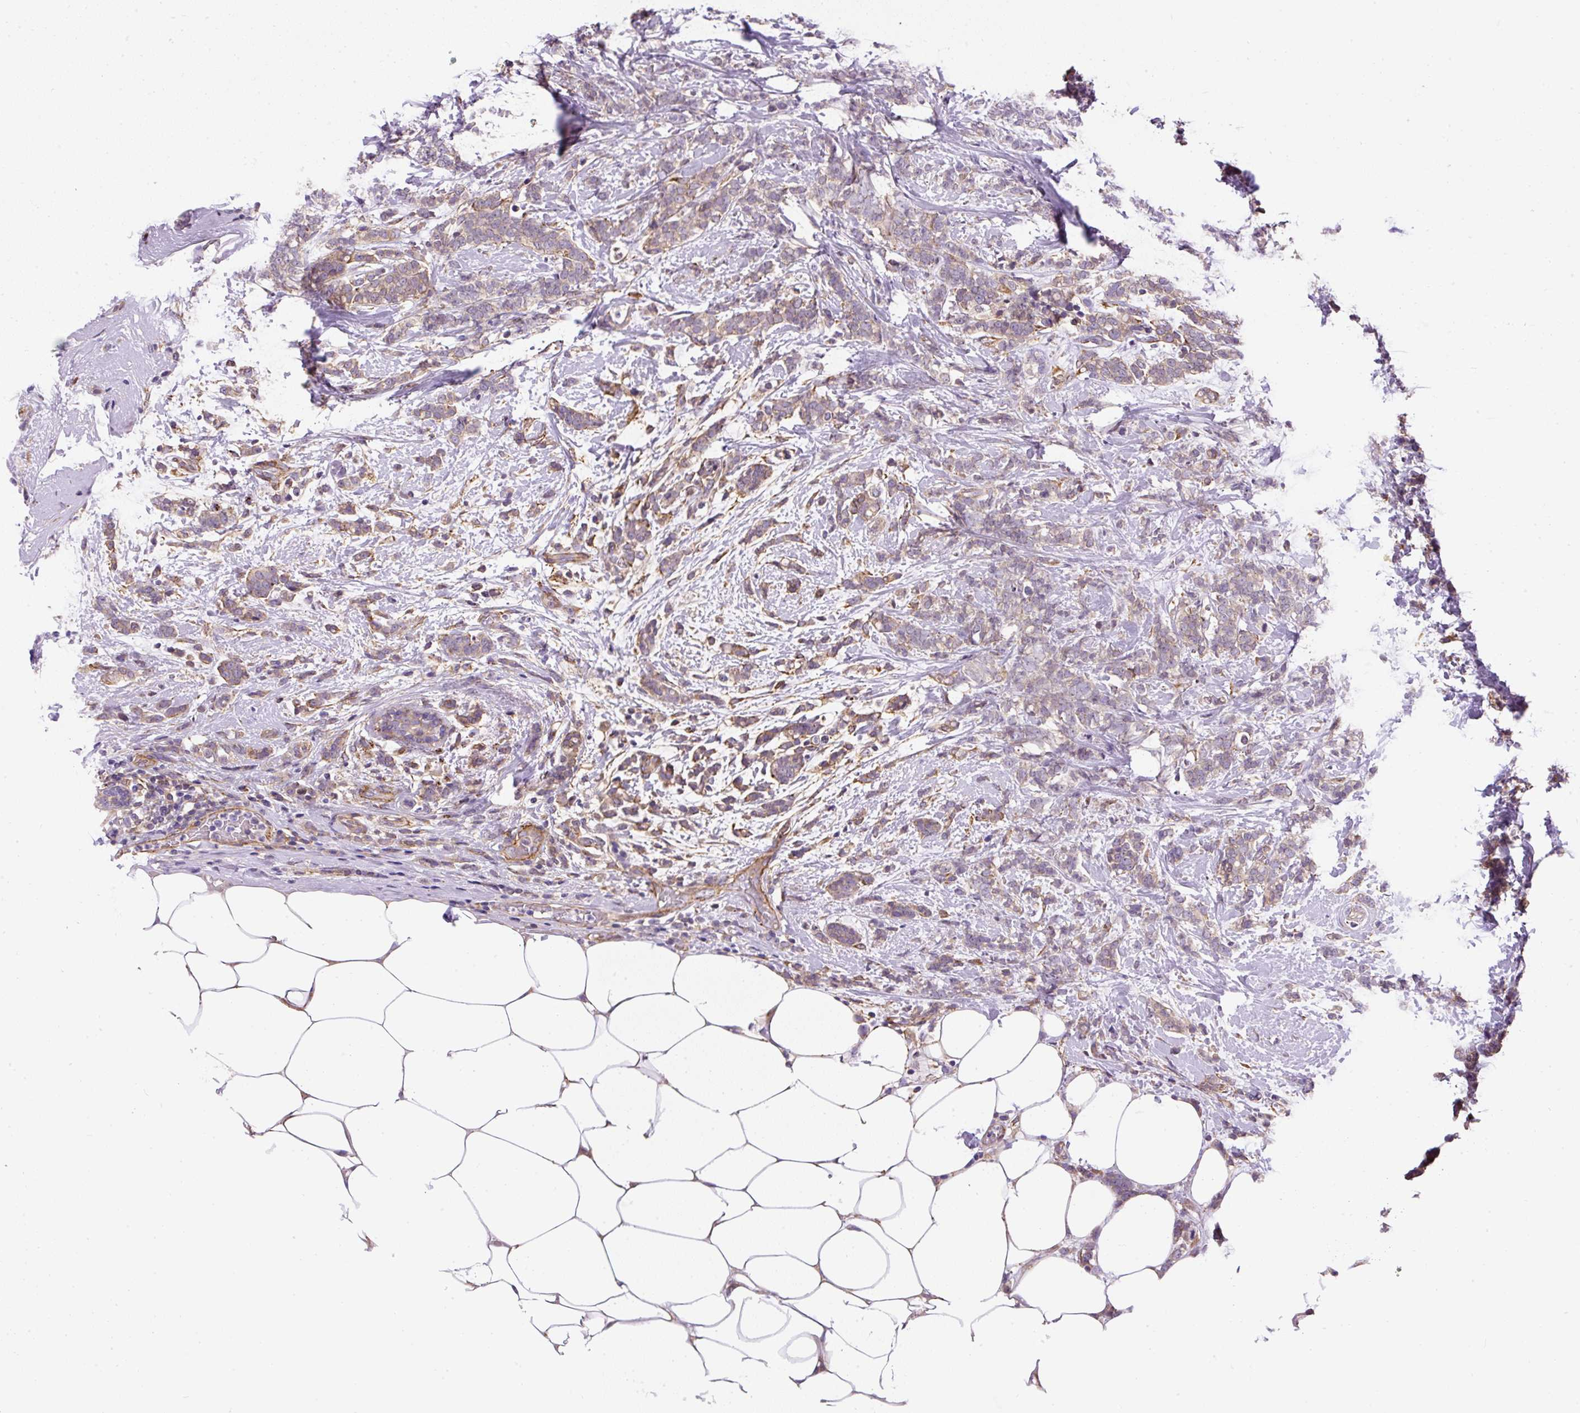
{"staining": {"intensity": "weak", "quantity": "25%-75%", "location": "cytoplasmic/membranous"}, "tissue": "breast cancer", "cell_type": "Tumor cells", "image_type": "cancer", "snomed": [{"axis": "morphology", "description": "Lobular carcinoma"}, {"axis": "topography", "description": "Breast"}], "caption": "Tumor cells demonstrate weak cytoplasmic/membranous staining in about 25%-75% of cells in breast lobular carcinoma. (DAB (3,3'-diaminobenzidine) = brown stain, brightfield microscopy at high magnification).", "gene": "RNF170", "patient": {"sex": "female", "age": 58}}